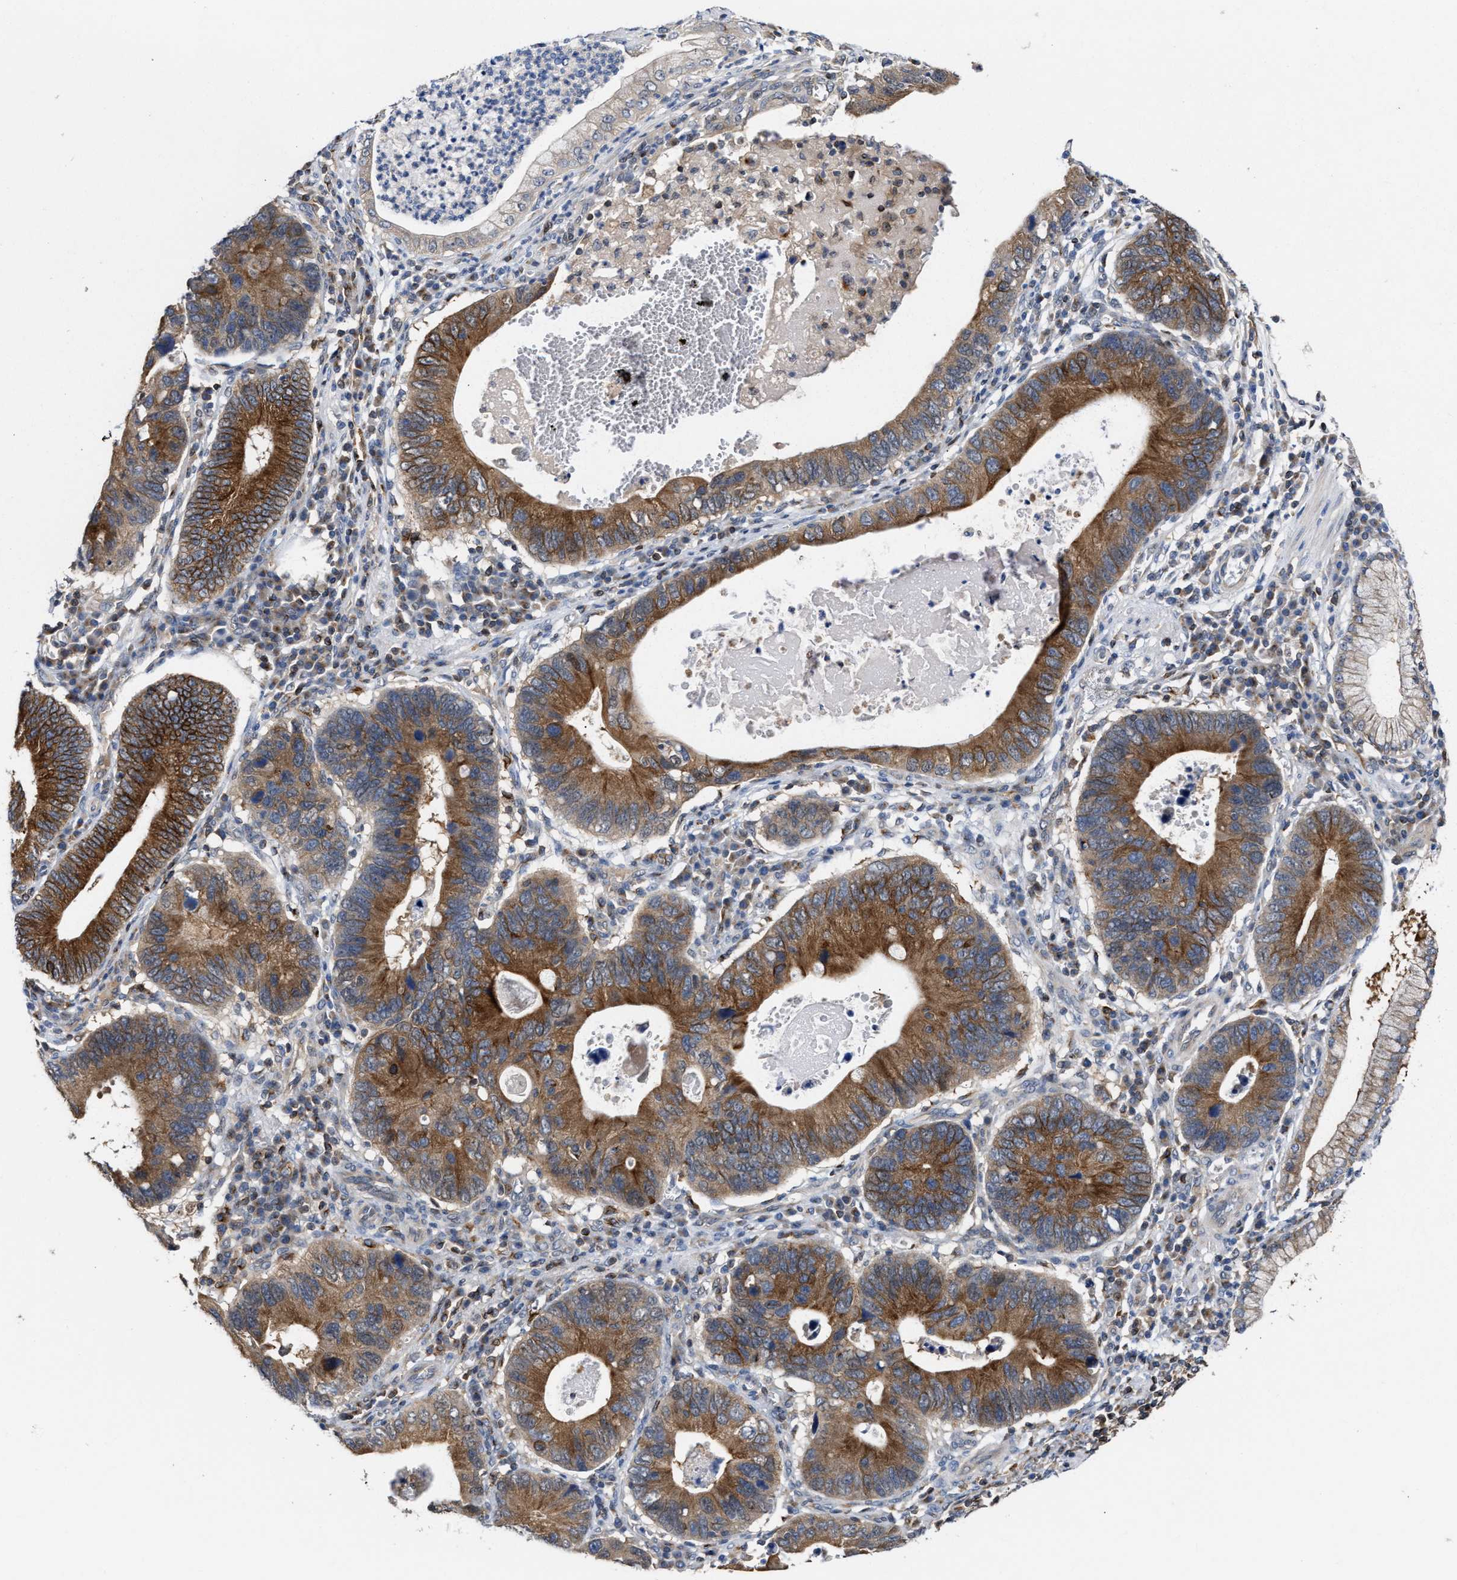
{"staining": {"intensity": "strong", "quantity": ">75%", "location": "cytoplasmic/membranous"}, "tissue": "stomach cancer", "cell_type": "Tumor cells", "image_type": "cancer", "snomed": [{"axis": "morphology", "description": "Adenocarcinoma, NOS"}, {"axis": "topography", "description": "Stomach"}], "caption": "Immunohistochemistry (IHC) staining of adenocarcinoma (stomach), which shows high levels of strong cytoplasmic/membranous positivity in about >75% of tumor cells indicating strong cytoplasmic/membranous protein staining. The staining was performed using DAB (brown) for protein detection and nuclei were counterstained in hematoxylin (blue).", "gene": "BBLN", "patient": {"sex": "male", "age": 59}}